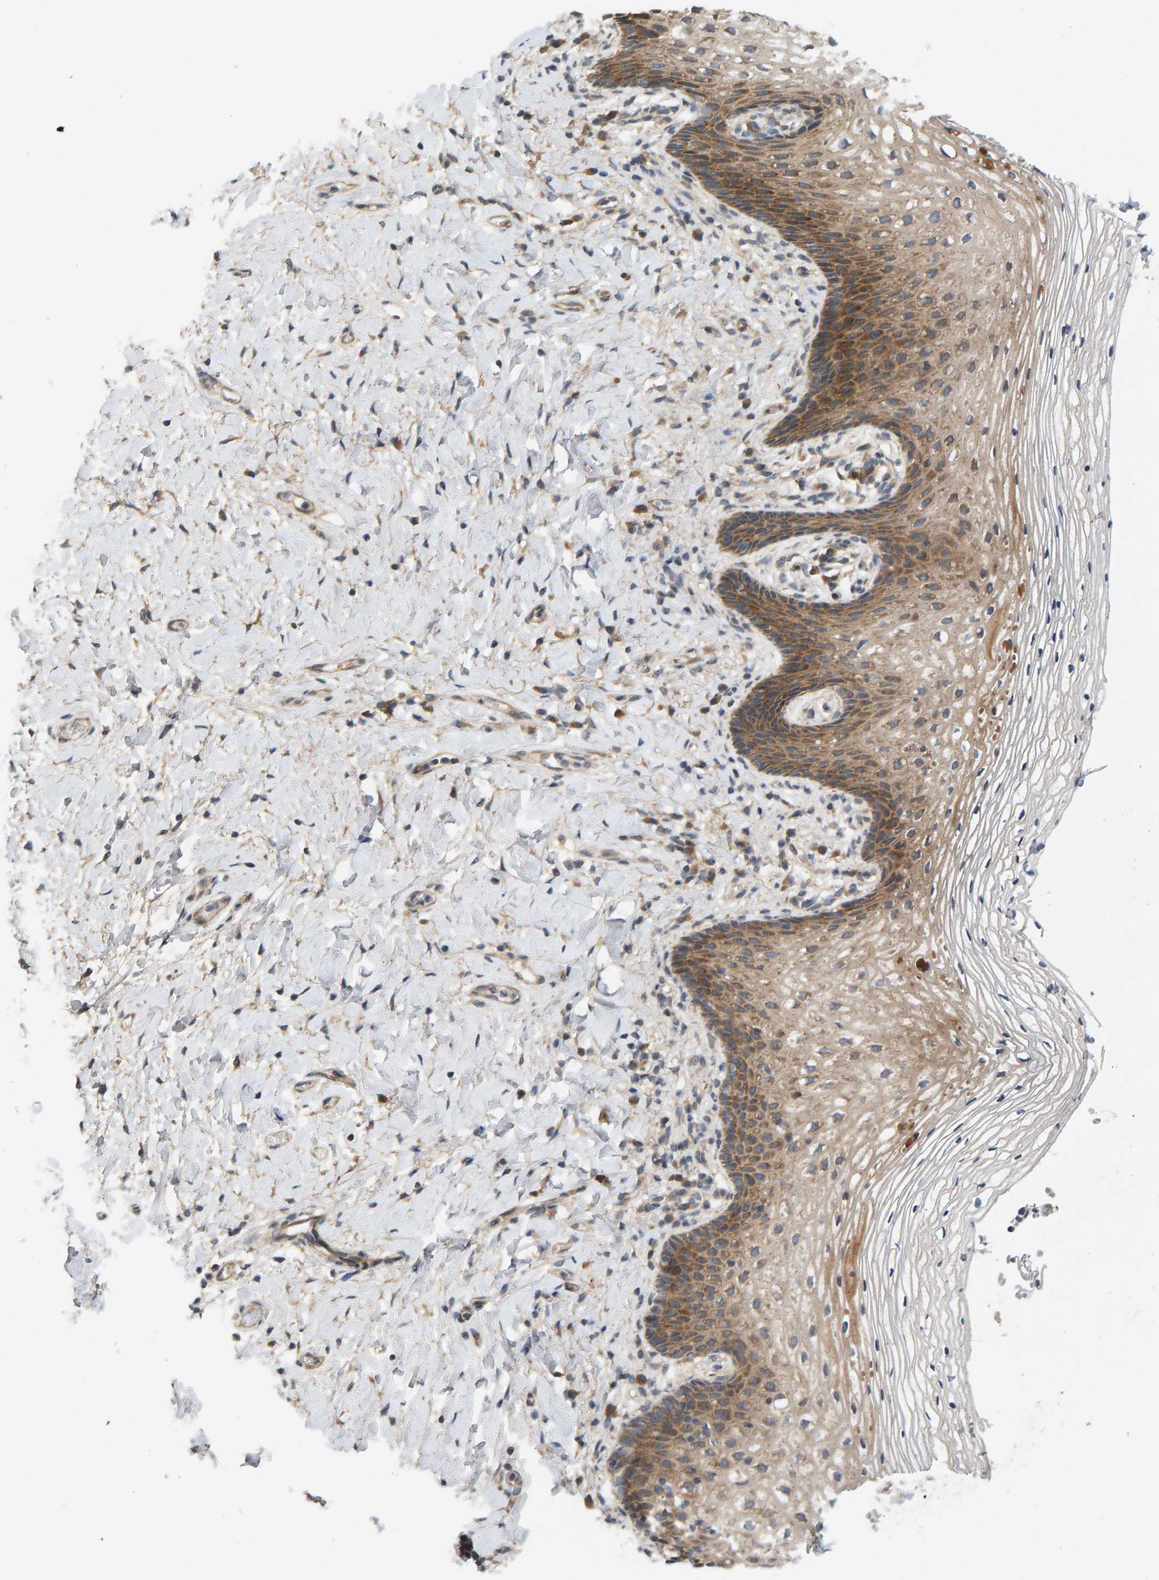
{"staining": {"intensity": "moderate", "quantity": "25%-75%", "location": "cytoplasmic/membranous"}, "tissue": "vagina", "cell_type": "Squamous epithelial cells", "image_type": "normal", "snomed": [{"axis": "morphology", "description": "Normal tissue, NOS"}, {"axis": "topography", "description": "Vagina"}], "caption": "The micrograph demonstrates a brown stain indicating the presence of a protein in the cytoplasmic/membranous of squamous epithelial cells in vagina. (DAB = brown stain, brightfield microscopy at high magnification).", "gene": "BAHCC1", "patient": {"sex": "female", "age": 60}}